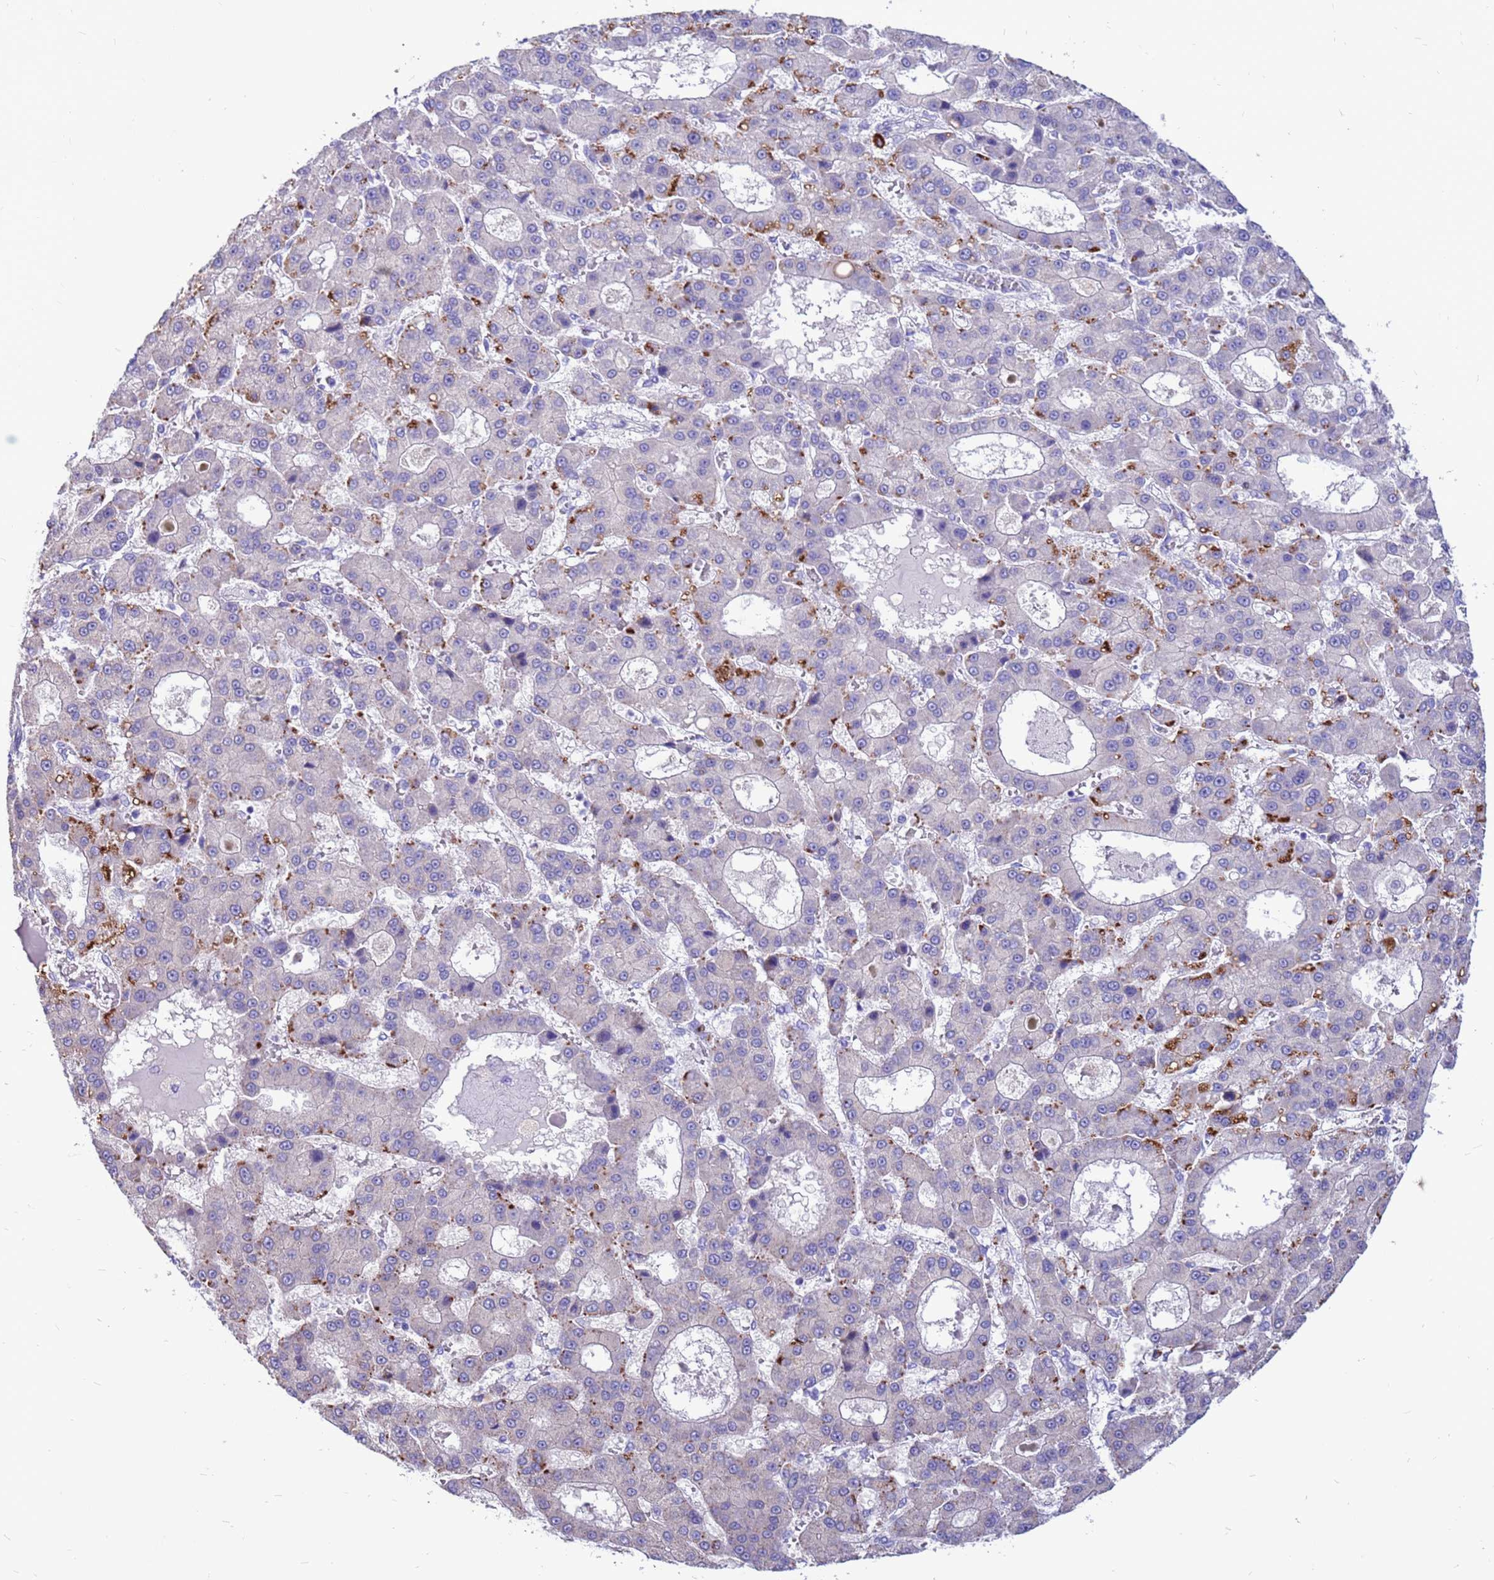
{"staining": {"intensity": "negative", "quantity": "none", "location": "none"}, "tissue": "liver cancer", "cell_type": "Tumor cells", "image_type": "cancer", "snomed": [{"axis": "morphology", "description": "Carcinoma, Hepatocellular, NOS"}, {"axis": "topography", "description": "Liver"}], "caption": "A micrograph of liver hepatocellular carcinoma stained for a protein displays no brown staining in tumor cells.", "gene": "PDE10A", "patient": {"sex": "male", "age": 70}}